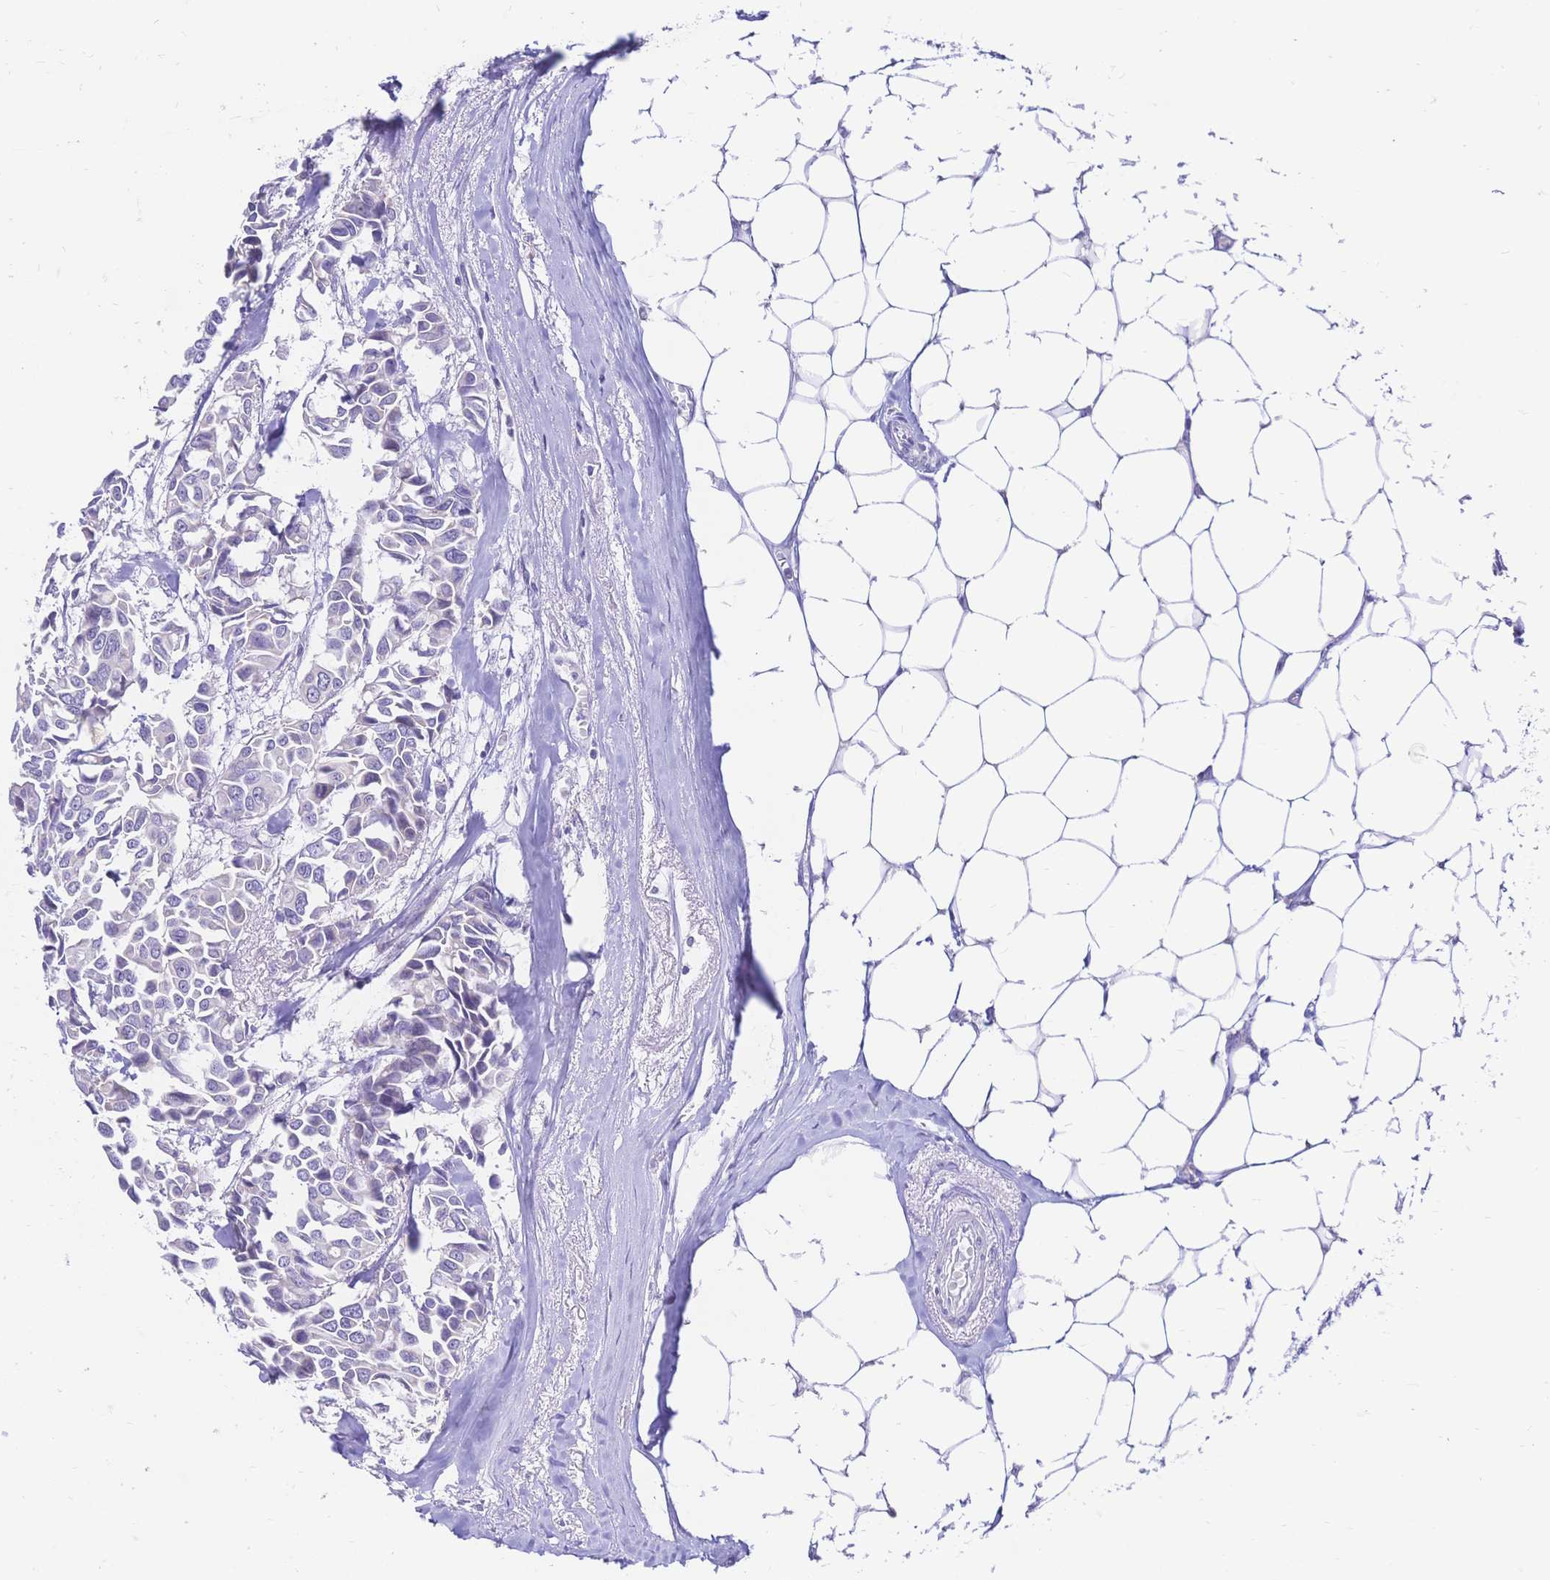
{"staining": {"intensity": "negative", "quantity": "none", "location": "none"}, "tissue": "breast cancer", "cell_type": "Tumor cells", "image_type": "cancer", "snomed": [{"axis": "morphology", "description": "Duct carcinoma"}, {"axis": "topography", "description": "Breast"}], "caption": "This is a histopathology image of immunohistochemistry staining of breast cancer, which shows no expression in tumor cells.", "gene": "CLEC18B", "patient": {"sex": "female", "age": 54}}